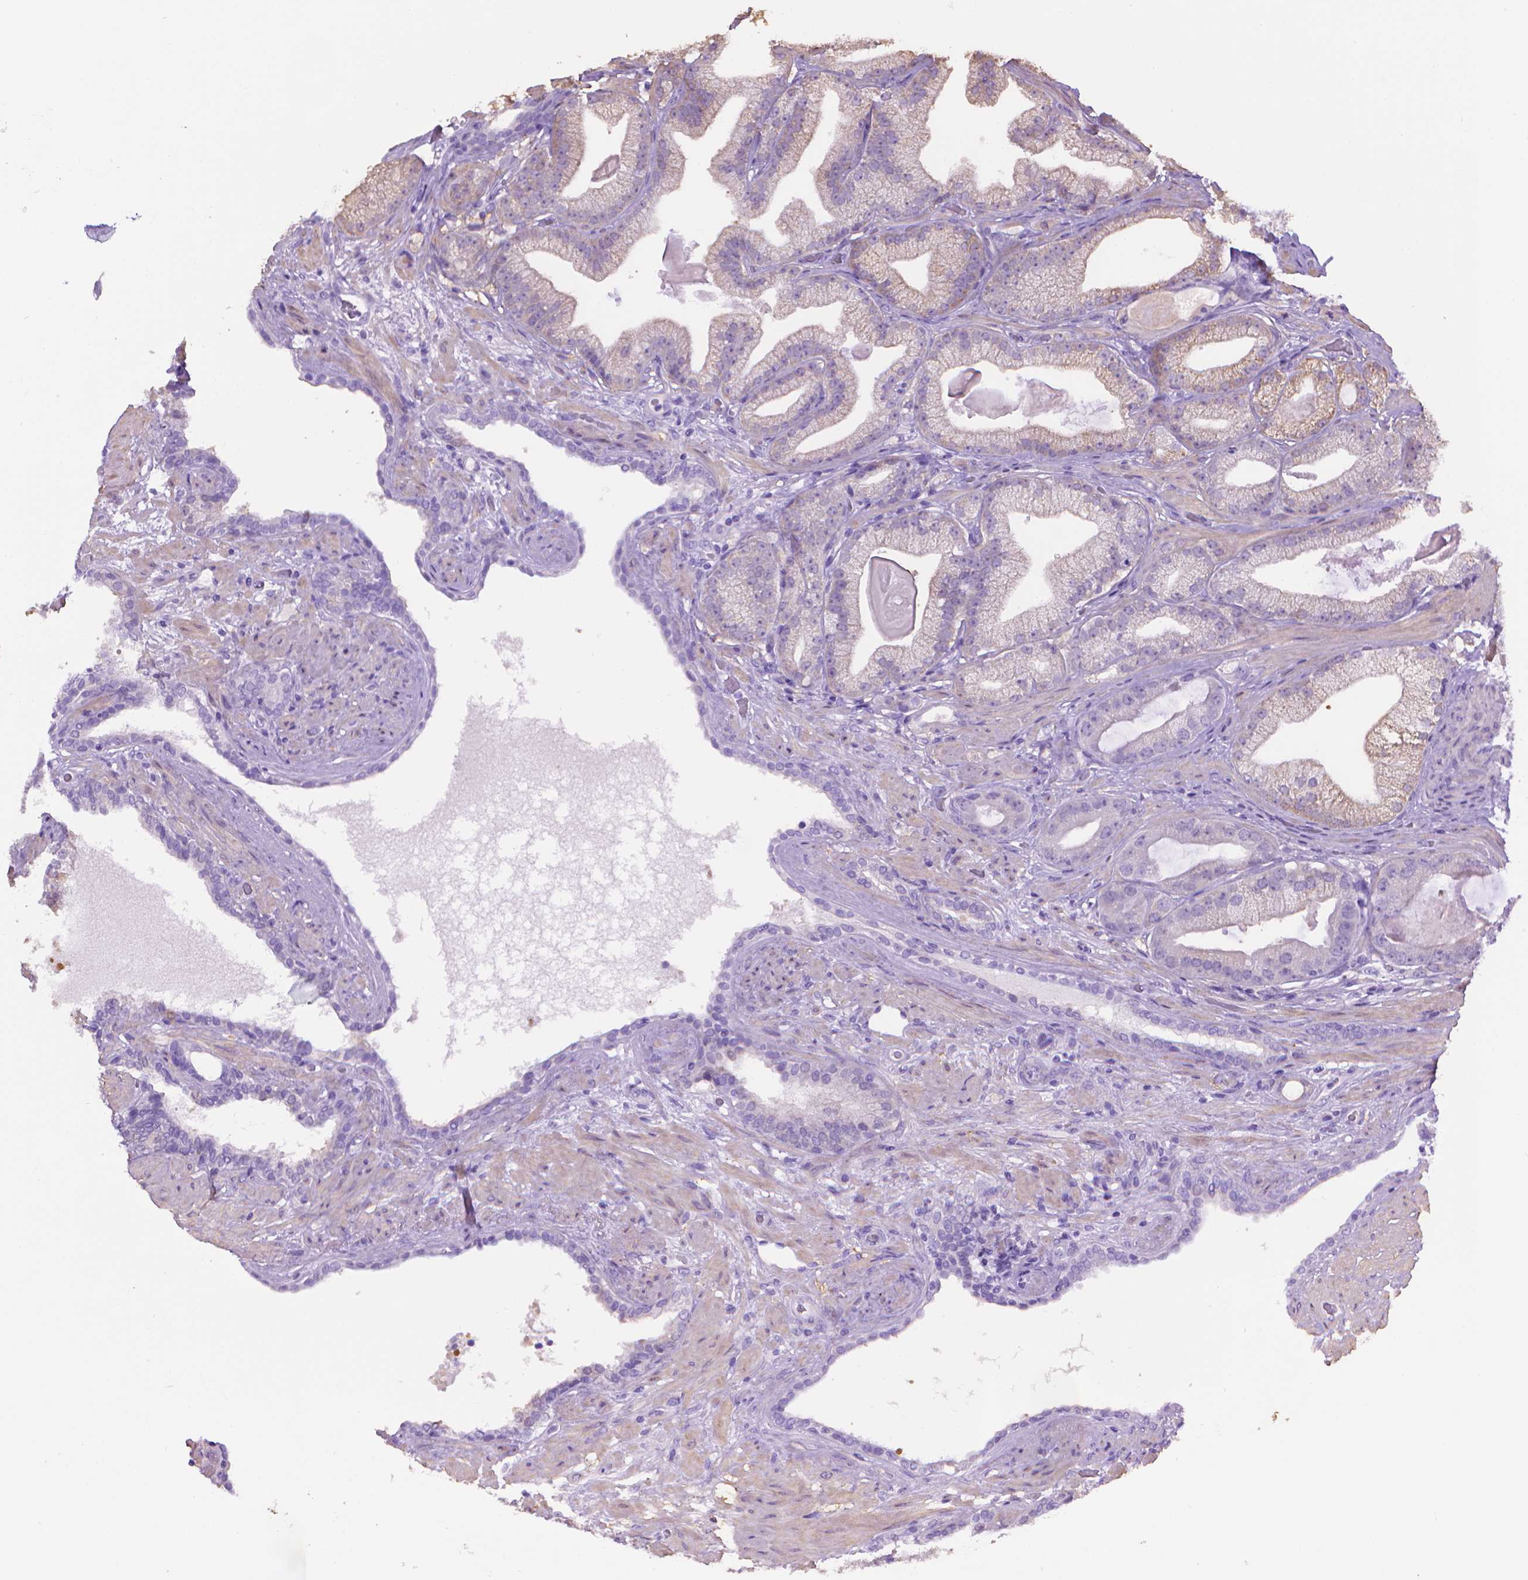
{"staining": {"intensity": "weak", "quantity": "<25%", "location": "cytoplasmic/membranous"}, "tissue": "prostate cancer", "cell_type": "Tumor cells", "image_type": "cancer", "snomed": [{"axis": "morphology", "description": "Adenocarcinoma, Low grade"}, {"axis": "topography", "description": "Prostate"}], "caption": "Immunohistochemistry photomicrograph of prostate cancer (low-grade adenocarcinoma) stained for a protein (brown), which demonstrates no staining in tumor cells. (DAB immunohistochemistry (IHC) visualized using brightfield microscopy, high magnification).", "gene": "PNMA2", "patient": {"sex": "male", "age": 57}}